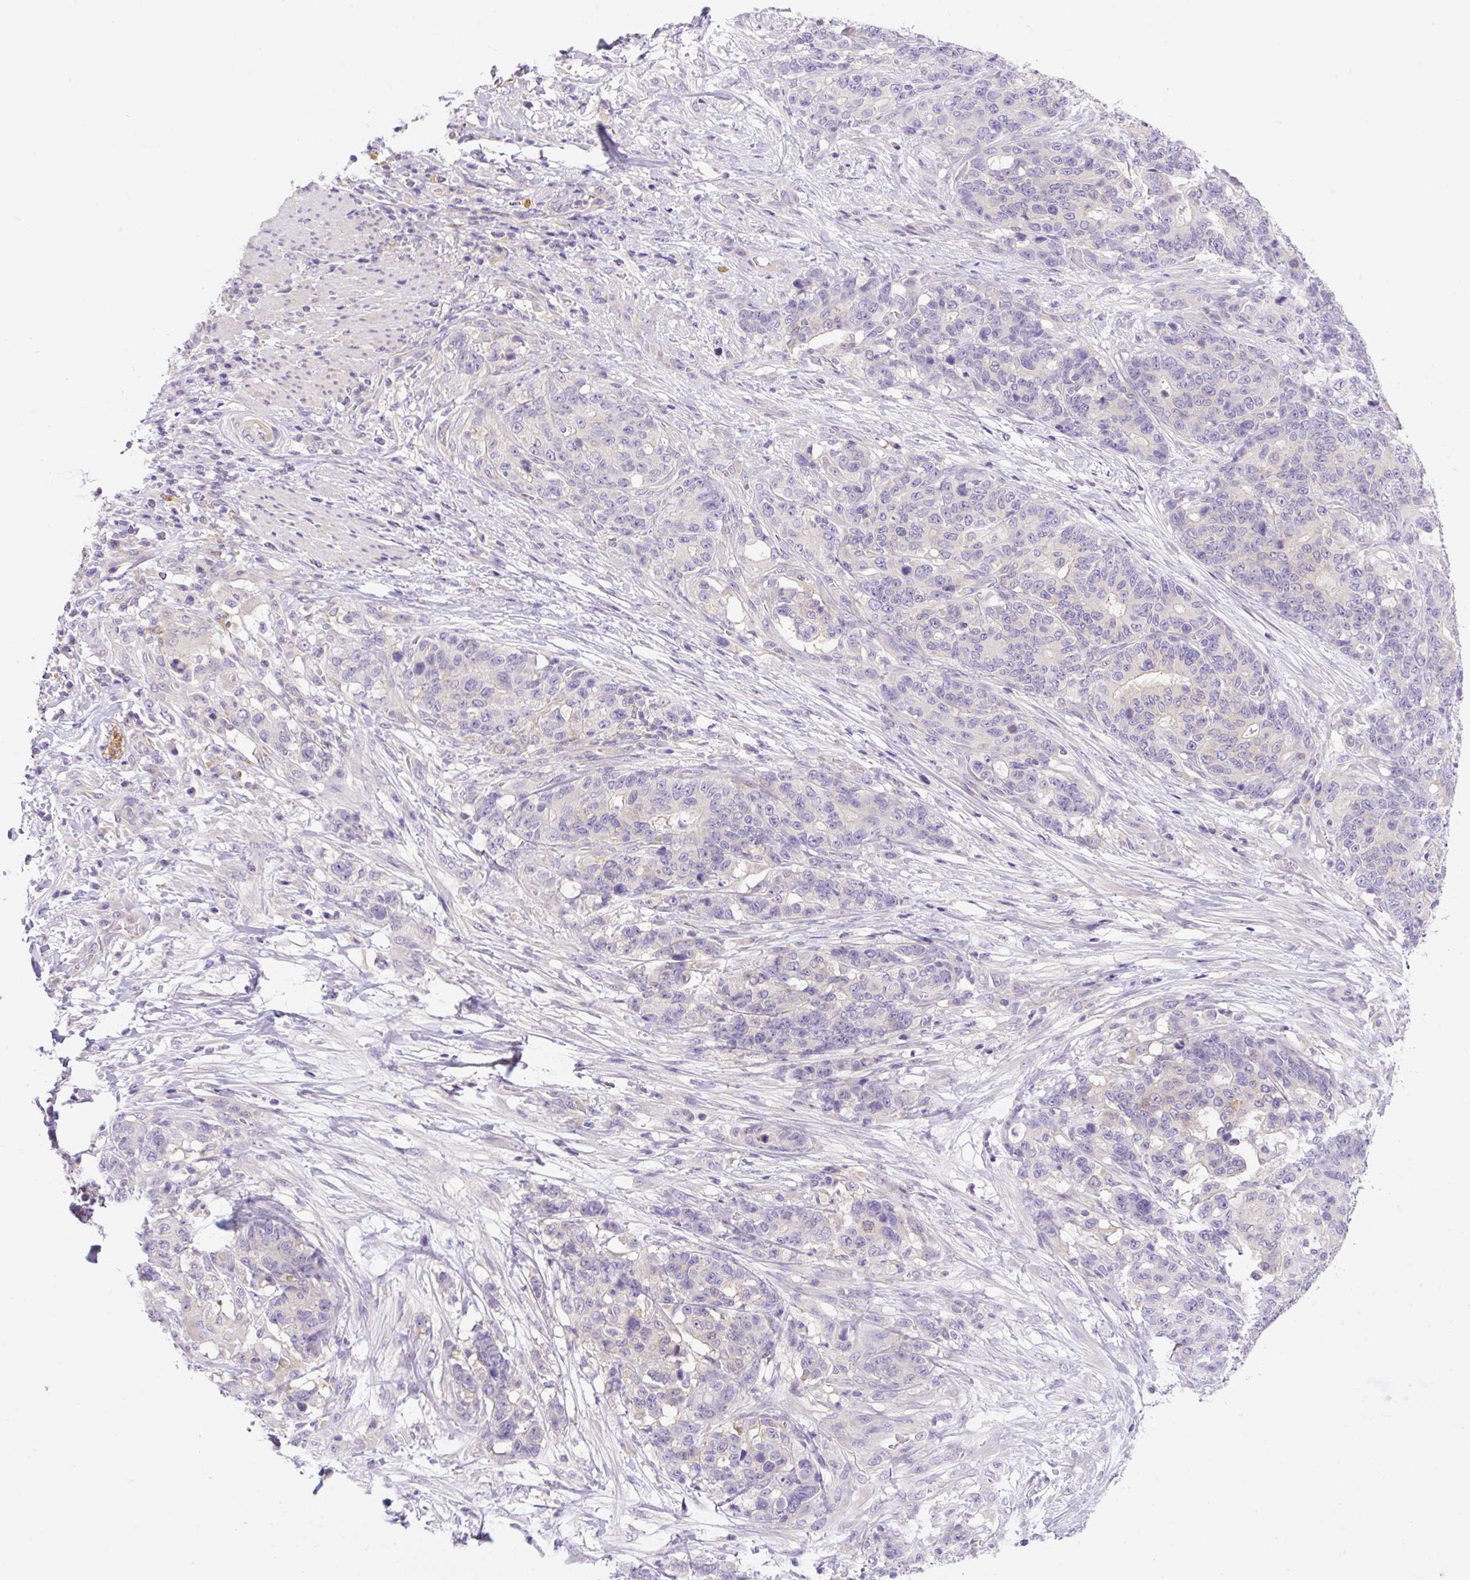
{"staining": {"intensity": "negative", "quantity": "none", "location": "none"}, "tissue": "stomach cancer", "cell_type": "Tumor cells", "image_type": "cancer", "snomed": [{"axis": "morphology", "description": "Normal tissue, NOS"}, {"axis": "morphology", "description": "Adenocarcinoma, NOS"}, {"axis": "topography", "description": "Stomach"}], "caption": "The immunohistochemistry image has no significant positivity in tumor cells of stomach cancer tissue. (IHC, brightfield microscopy, high magnification).", "gene": "CAMK2B", "patient": {"sex": "female", "age": 64}}